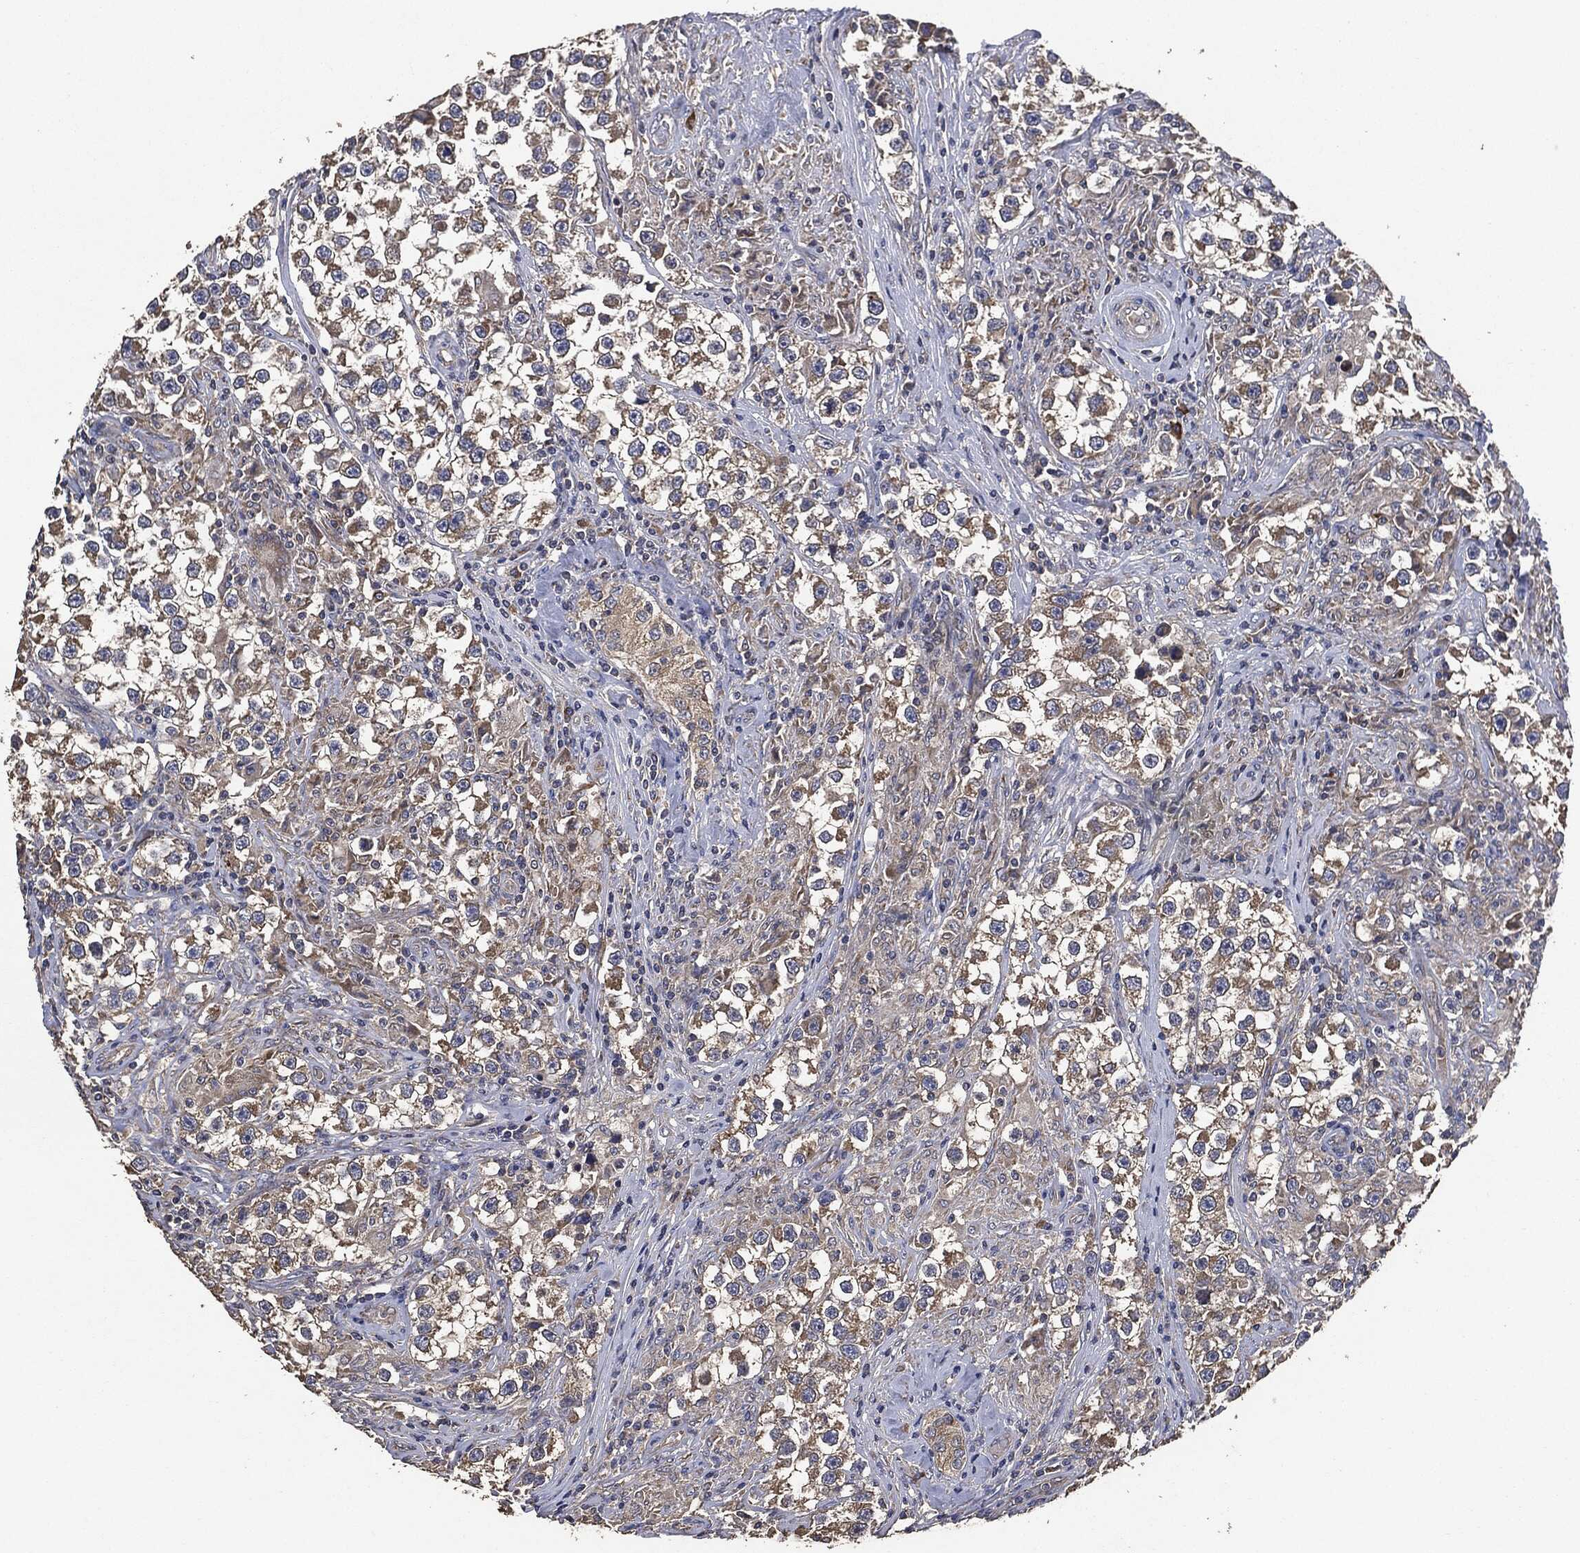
{"staining": {"intensity": "moderate", "quantity": "25%-75%", "location": "cytoplasmic/membranous"}, "tissue": "testis cancer", "cell_type": "Tumor cells", "image_type": "cancer", "snomed": [{"axis": "morphology", "description": "Seminoma, NOS"}, {"axis": "topography", "description": "Testis"}], "caption": "Human seminoma (testis) stained for a protein (brown) shows moderate cytoplasmic/membranous positive expression in approximately 25%-75% of tumor cells.", "gene": "STK3", "patient": {"sex": "male", "age": 46}}